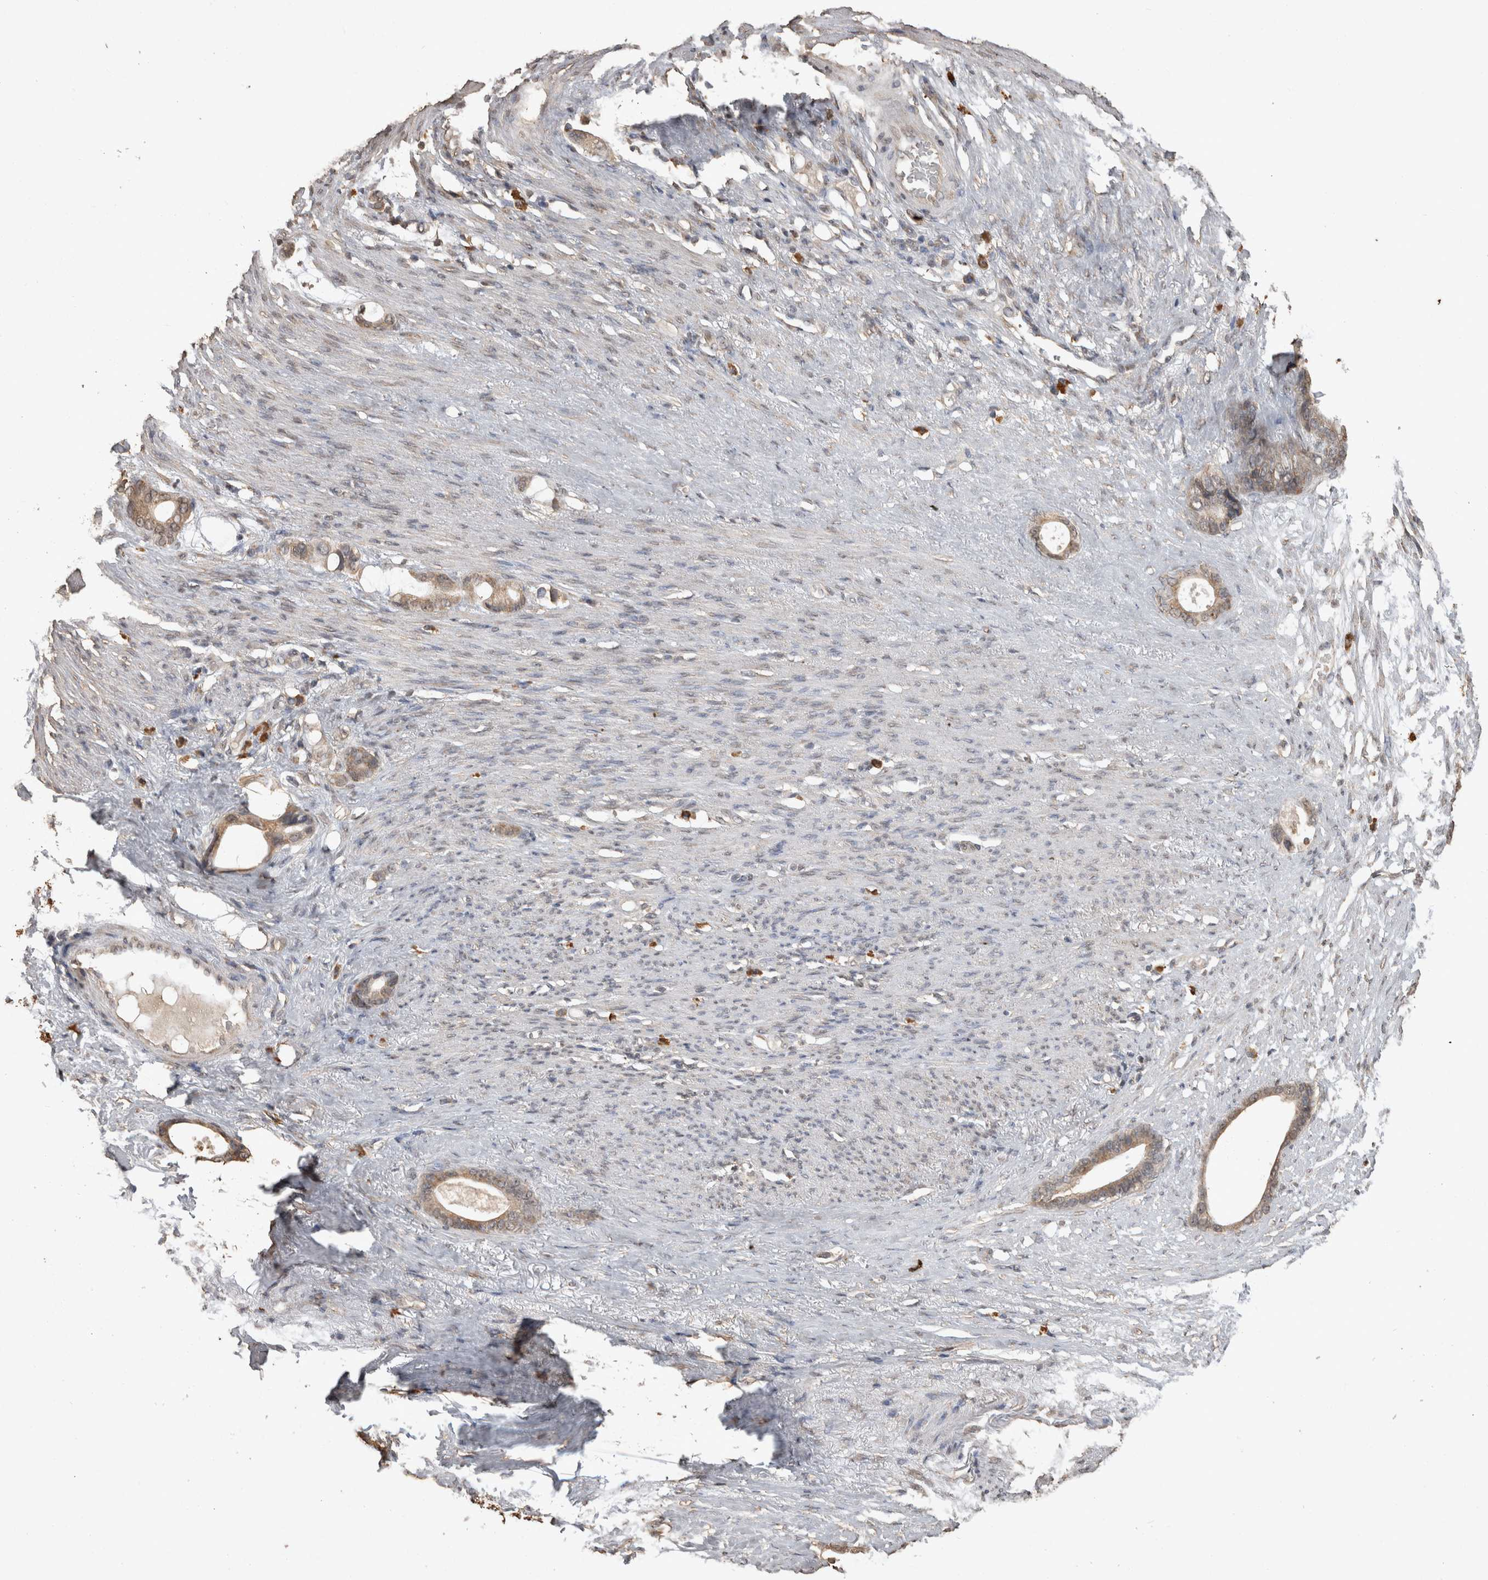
{"staining": {"intensity": "moderate", "quantity": ">75%", "location": "cytoplasmic/membranous"}, "tissue": "stomach cancer", "cell_type": "Tumor cells", "image_type": "cancer", "snomed": [{"axis": "morphology", "description": "Adenocarcinoma, NOS"}, {"axis": "topography", "description": "Stomach"}], "caption": "A photomicrograph of stomach adenocarcinoma stained for a protein exhibits moderate cytoplasmic/membranous brown staining in tumor cells.", "gene": "SOCS5", "patient": {"sex": "female", "age": 75}}